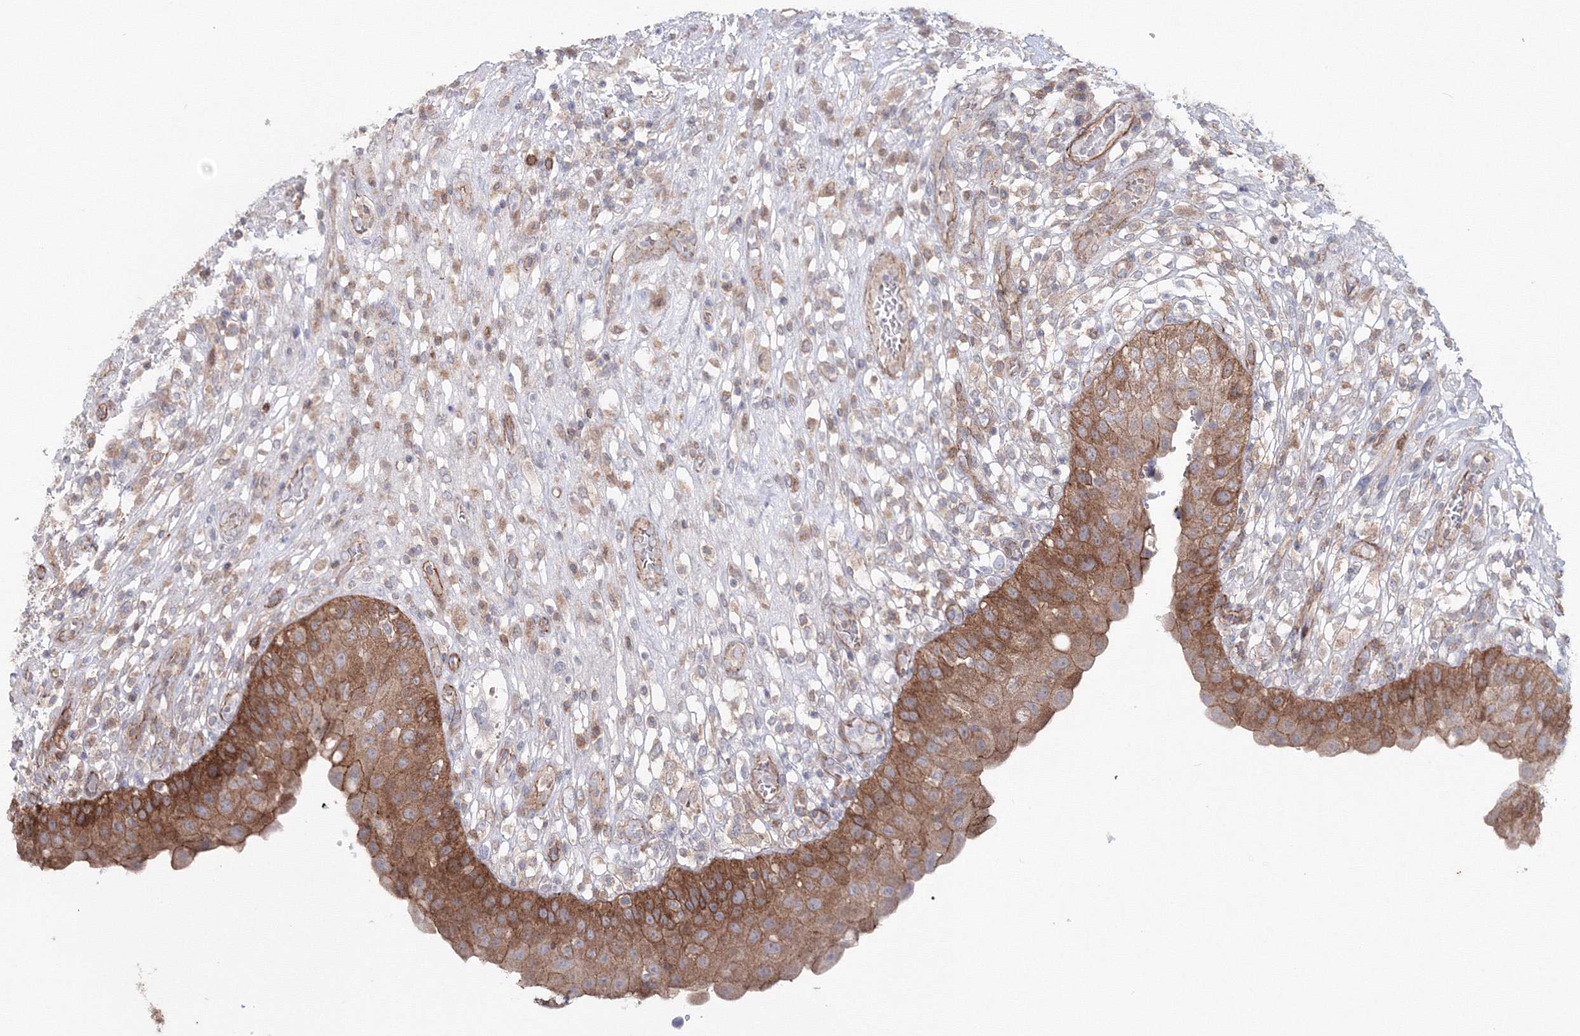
{"staining": {"intensity": "moderate", "quantity": ">75%", "location": "cytoplasmic/membranous"}, "tissue": "urinary bladder", "cell_type": "Urothelial cells", "image_type": "normal", "snomed": [{"axis": "morphology", "description": "Normal tissue, NOS"}, {"axis": "topography", "description": "Urinary bladder"}], "caption": "High-magnification brightfield microscopy of normal urinary bladder stained with DAB (3,3'-diaminobenzidine) (brown) and counterstained with hematoxylin (blue). urothelial cells exhibit moderate cytoplasmic/membranous staining is appreciated in approximately>75% of cells. (brown staining indicates protein expression, while blue staining denotes nuclei).", "gene": "GGA2", "patient": {"sex": "female", "age": 62}}